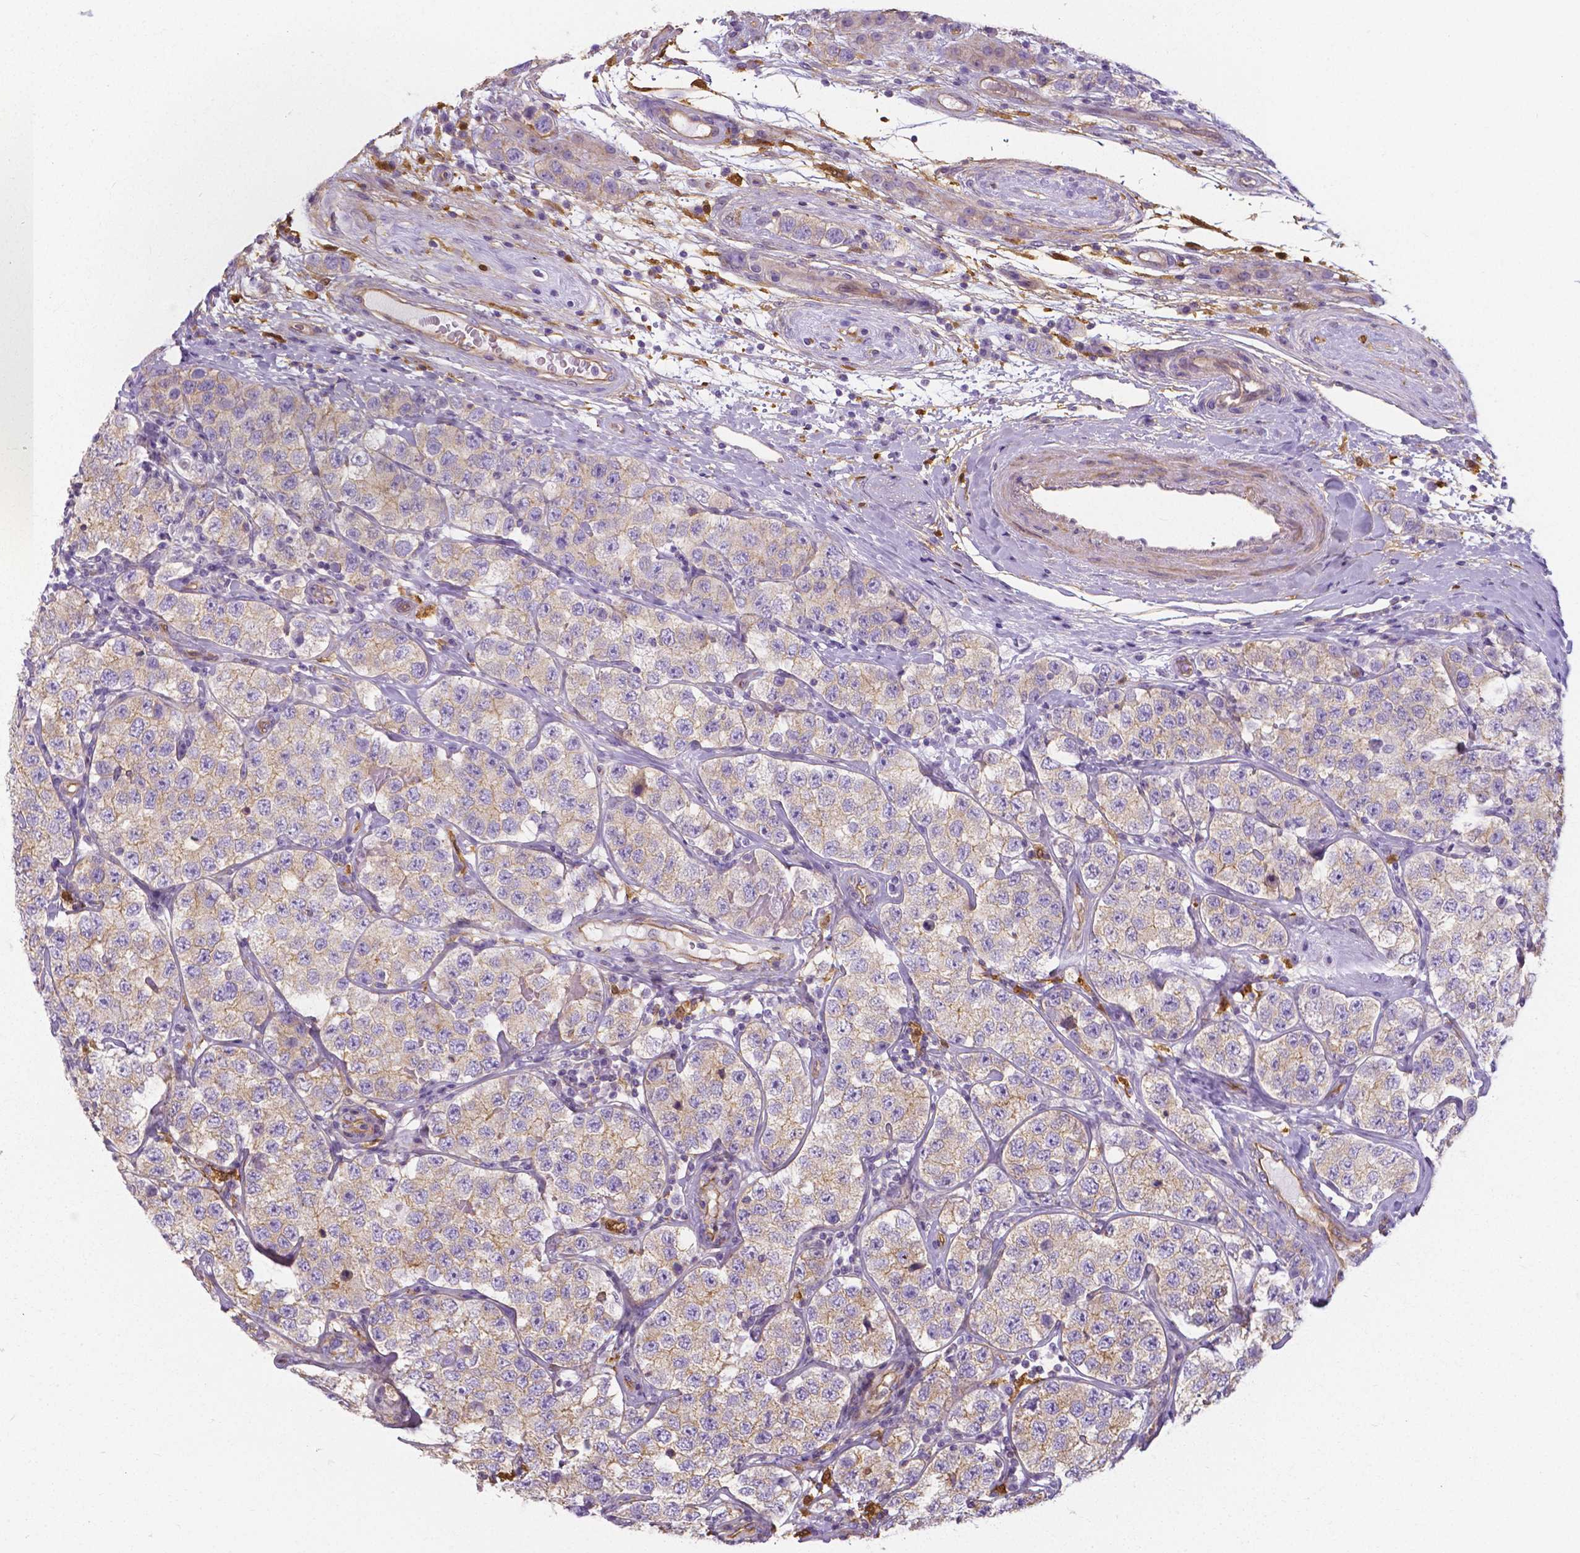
{"staining": {"intensity": "weak", "quantity": "<25%", "location": "cytoplasmic/membranous"}, "tissue": "testis cancer", "cell_type": "Tumor cells", "image_type": "cancer", "snomed": [{"axis": "morphology", "description": "Seminoma, NOS"}, {"axis": "topography", "description": "Testis"}], "caption": "Tumor cells show no significant protein expression in testis seminoma.", "gene": "CRMP1", "patient": {"sex": "male", "age": 34}}